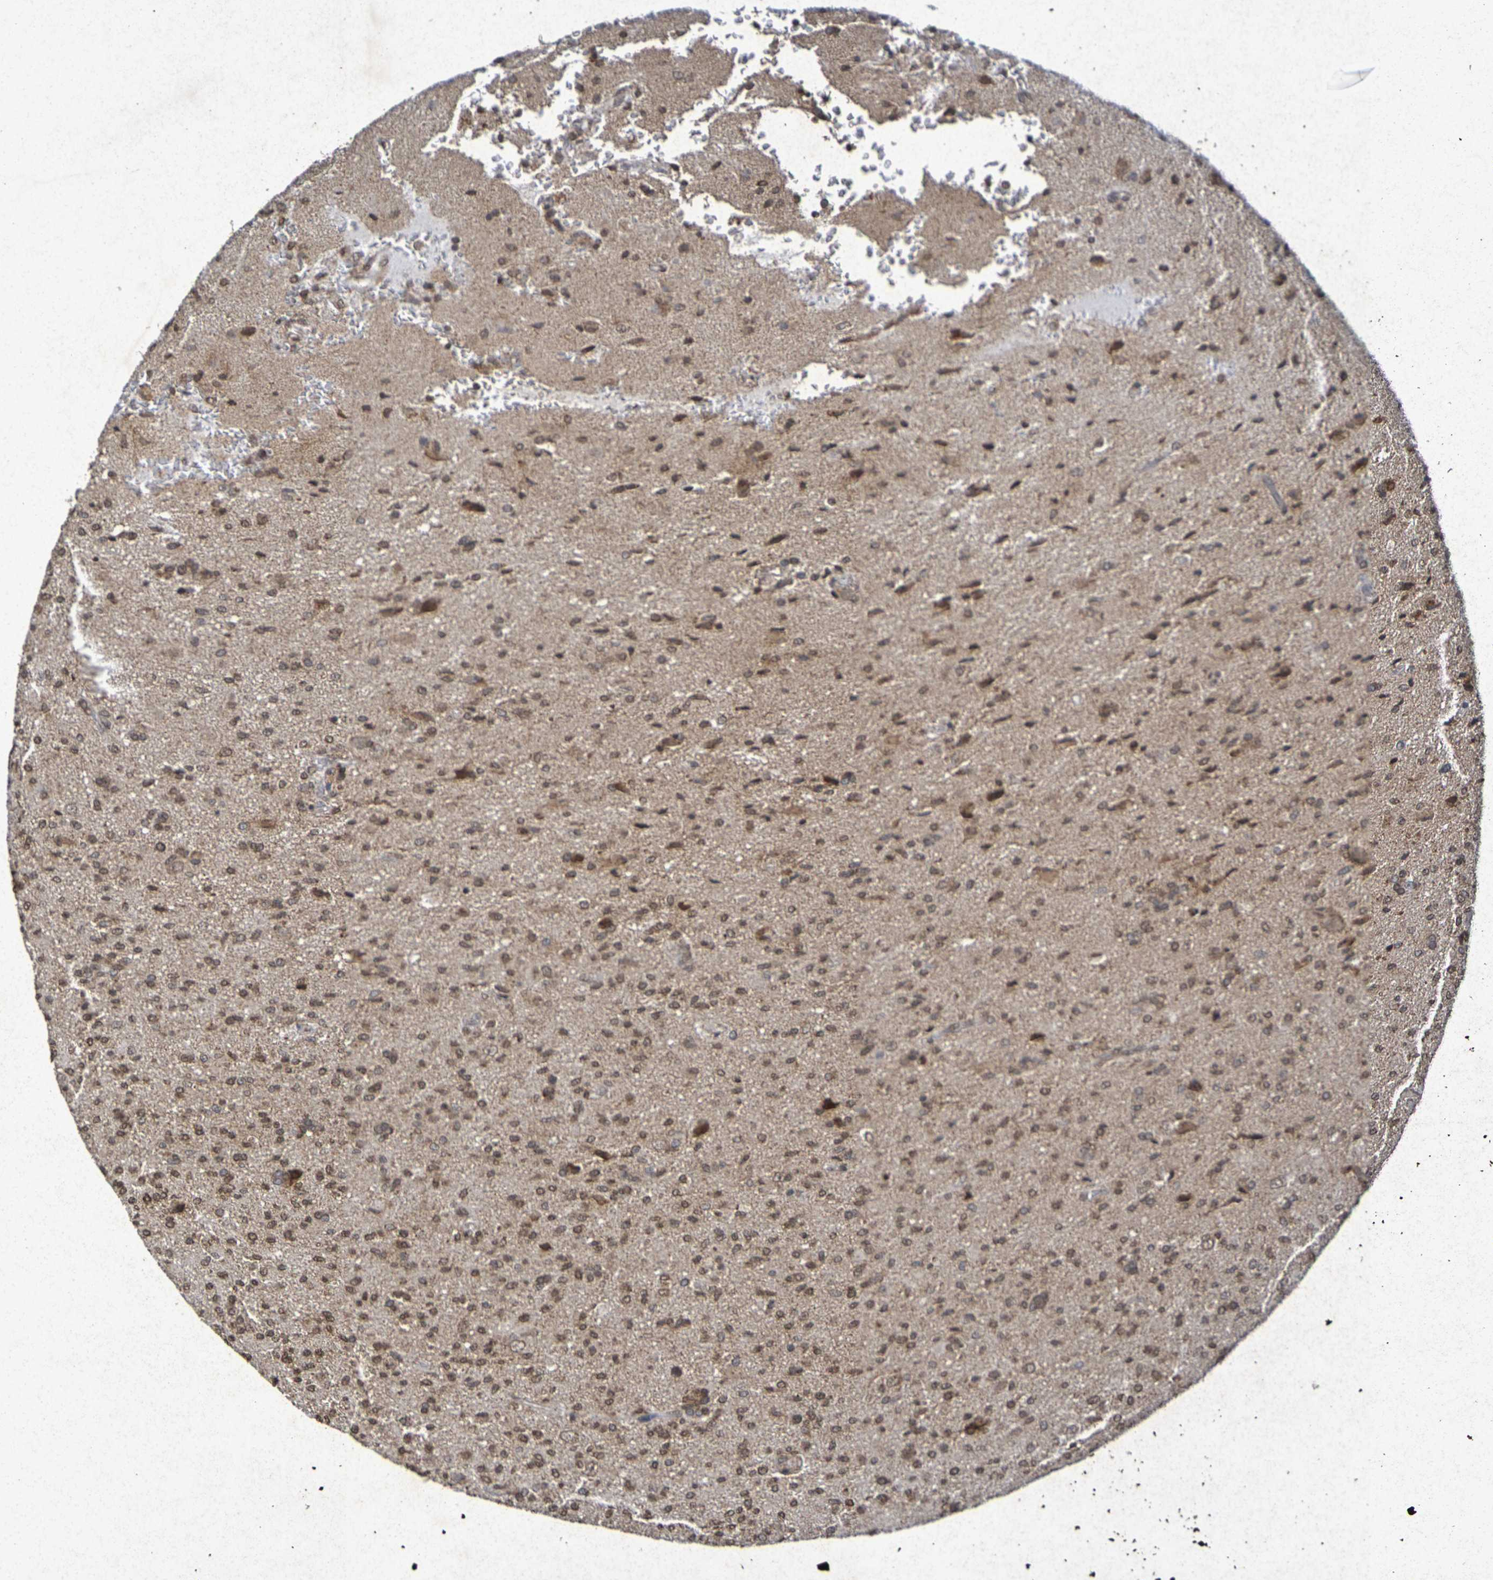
{"staining": {"intensity": "moderate", "quantity": ">75%", "location": "cytoplasmic/membranous,nuclear"}, "tissue": "glioma", "cell_type": "Tumor cells", "image_type": "cancer", "snomed": [{"axis": "morphology", "description": "Glioma, malignant, High grade"}, {"axis": "topography", "description": "Brain"}], "caption": "High-magnification brightfield microscopy of glioma stained with DAB (3,3'-diaminobenzidine) (brown) and counterstained with hematoxylin (blue). tumor cells exhibit moderate cytoplasmic/membranous and nuclear staining is present in approximately>75% of cells.", "gene": "GUCY1A2", "patient": {"sex": "male", "age": 71}}